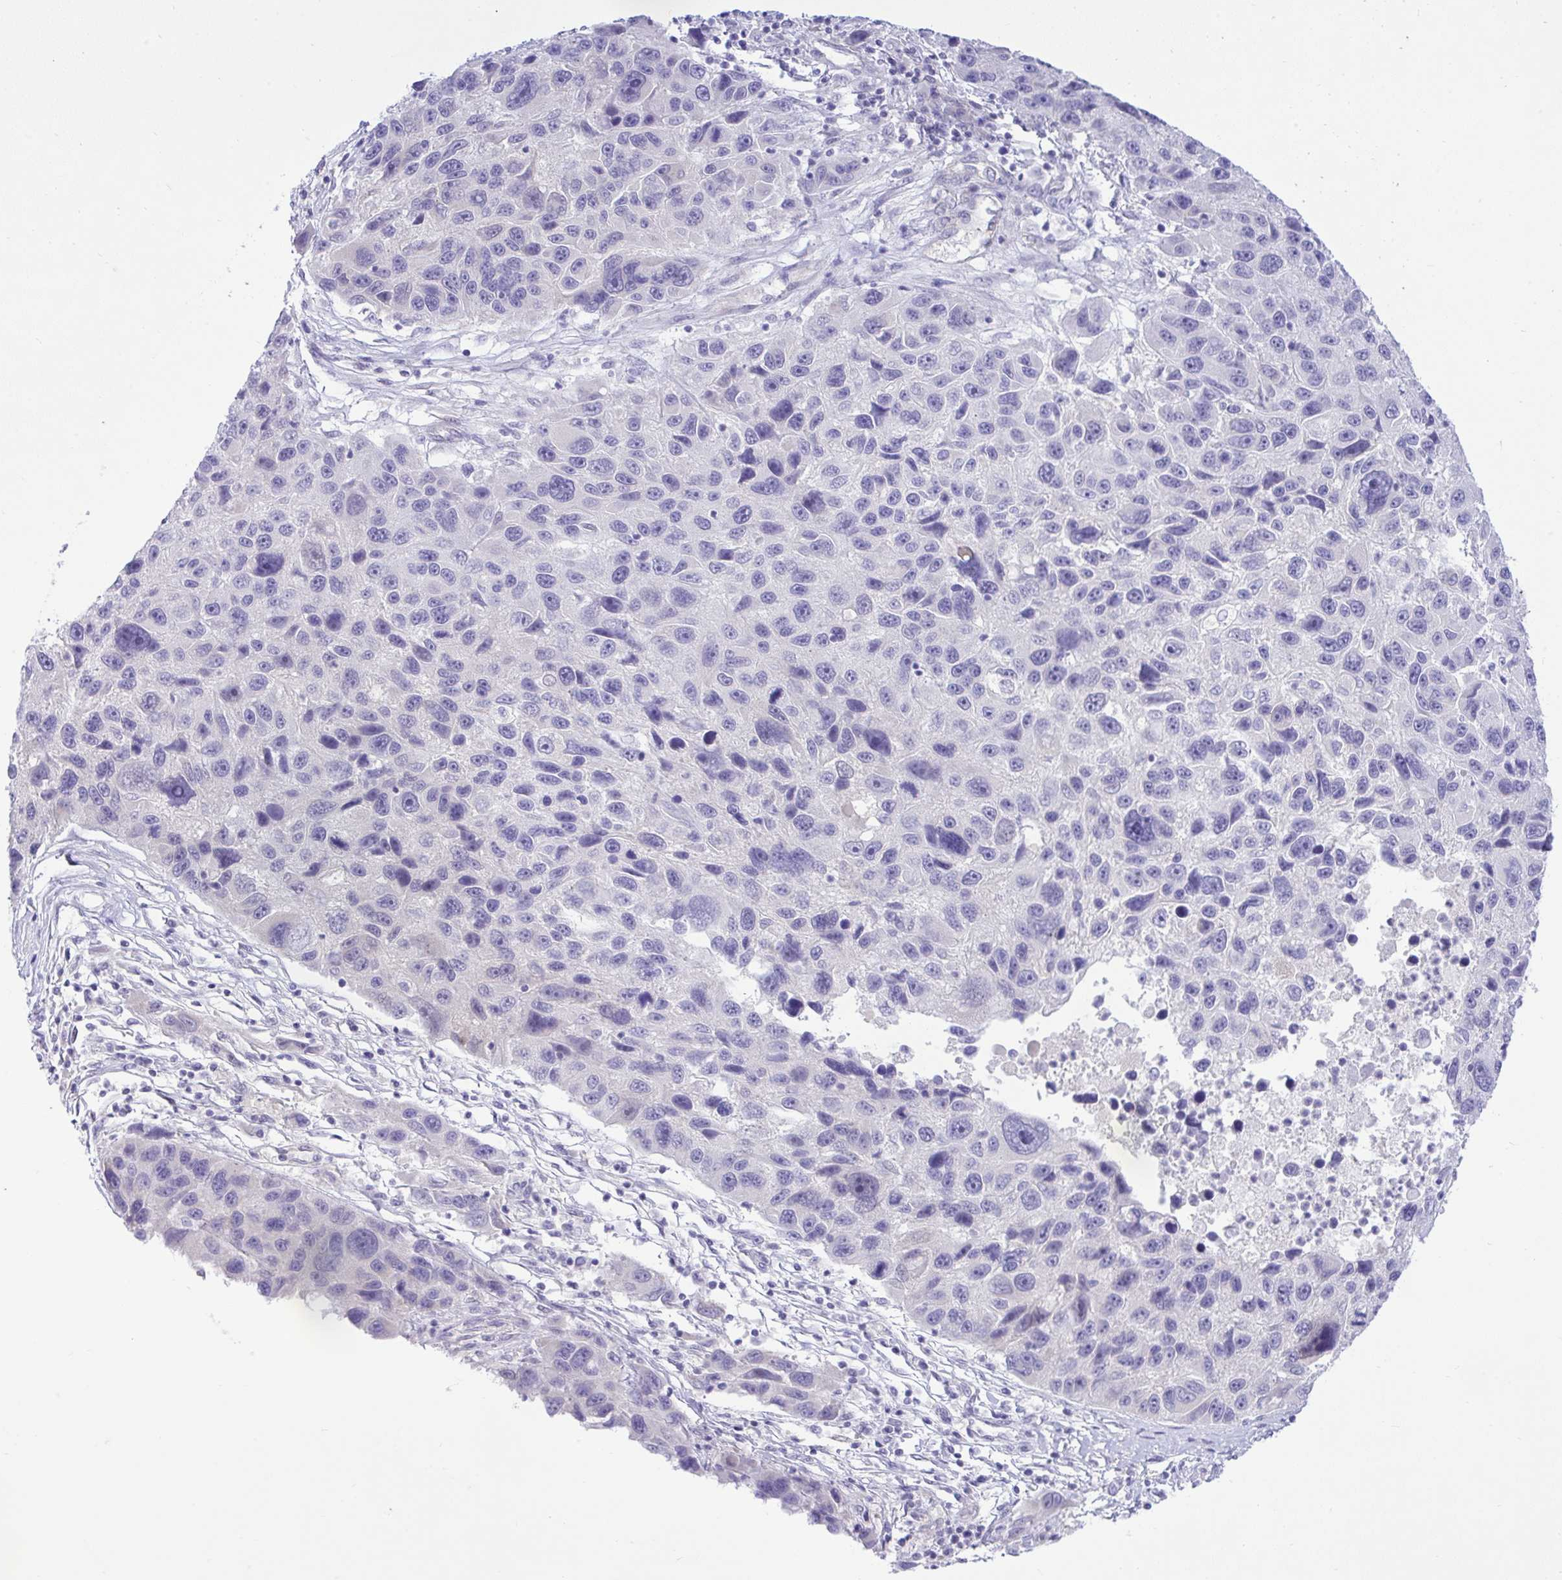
{"staining": {"intensity": "negative", "quantity": "none", "location": "none"}, "tissue": "melanoma", "cell_type": "Tumor cells", "image_type": "cancer", "snomed": [{"axis": "morphology", "description": "Malignant melanoma, NOS"}, {"axis": "topography", "description": "Skin"}], "caption": "IHC photomicrograph of human melanoma stained for a protein (brown), which displays no staining in tumor cells.", "gene": "ZNF101", "patient": {"sex": "male", "age": 53}}